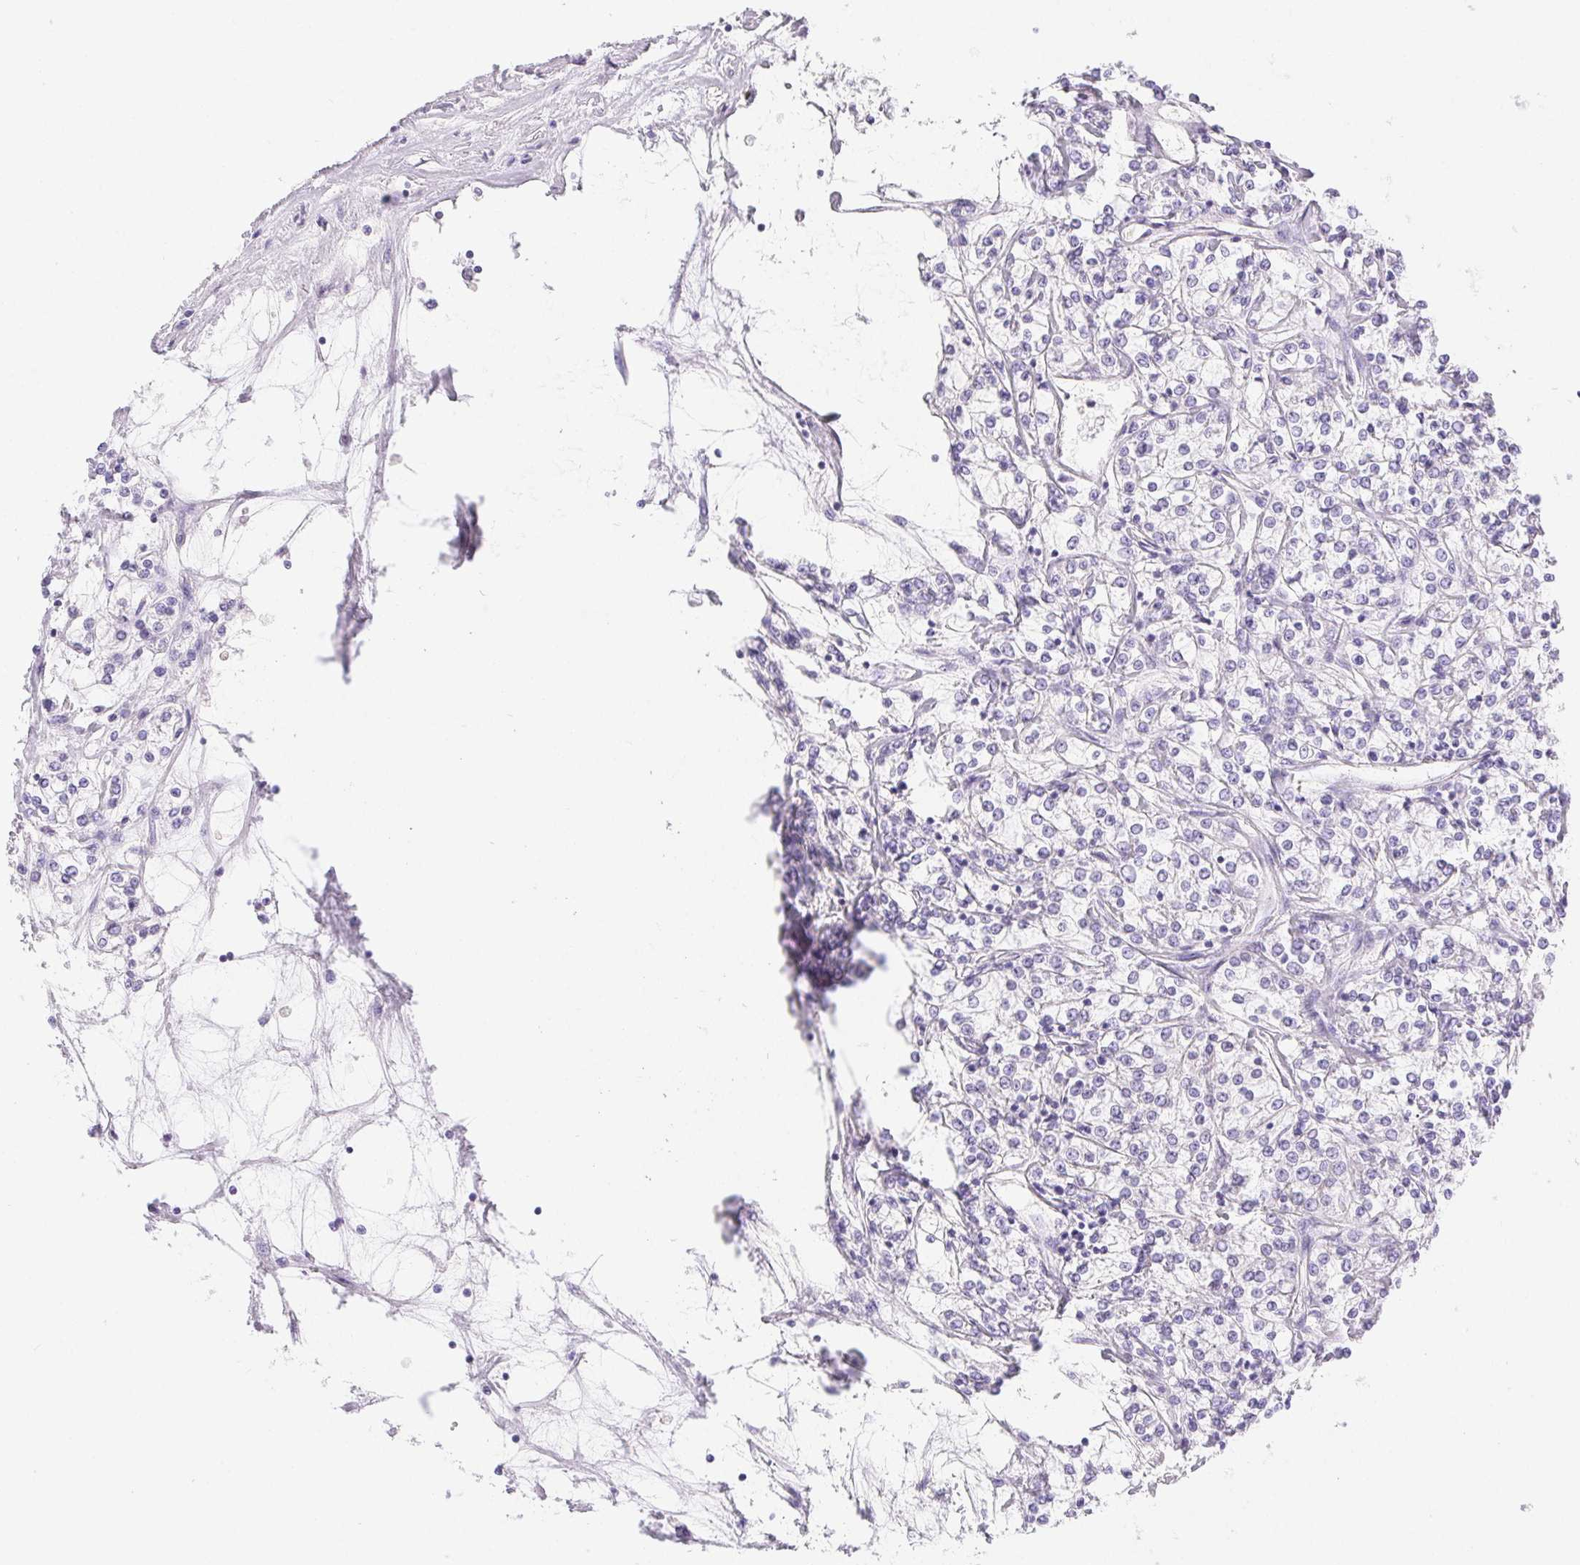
{"staining": {"intensity": "negative", "quantity": "none", "location": "none"}, "tissue": "renal cancer", "cell_type": "Tumor cells", "image_type": "cancer", "snomed": [{"axis": "morphology", "description": "Adenocarcinoma, NOS"}, {"axis": "topography", "description": "Kidney"}], "caption": "This photomicrograph is of adenocarcinoma (renal) stained with immunohistochemistry to label a protein in brown with the nuclei are counter-stained blue. There is no expression in tumor cells.", "gene": "PNLIP", "patient": {"sex": "female", "age": 59}}